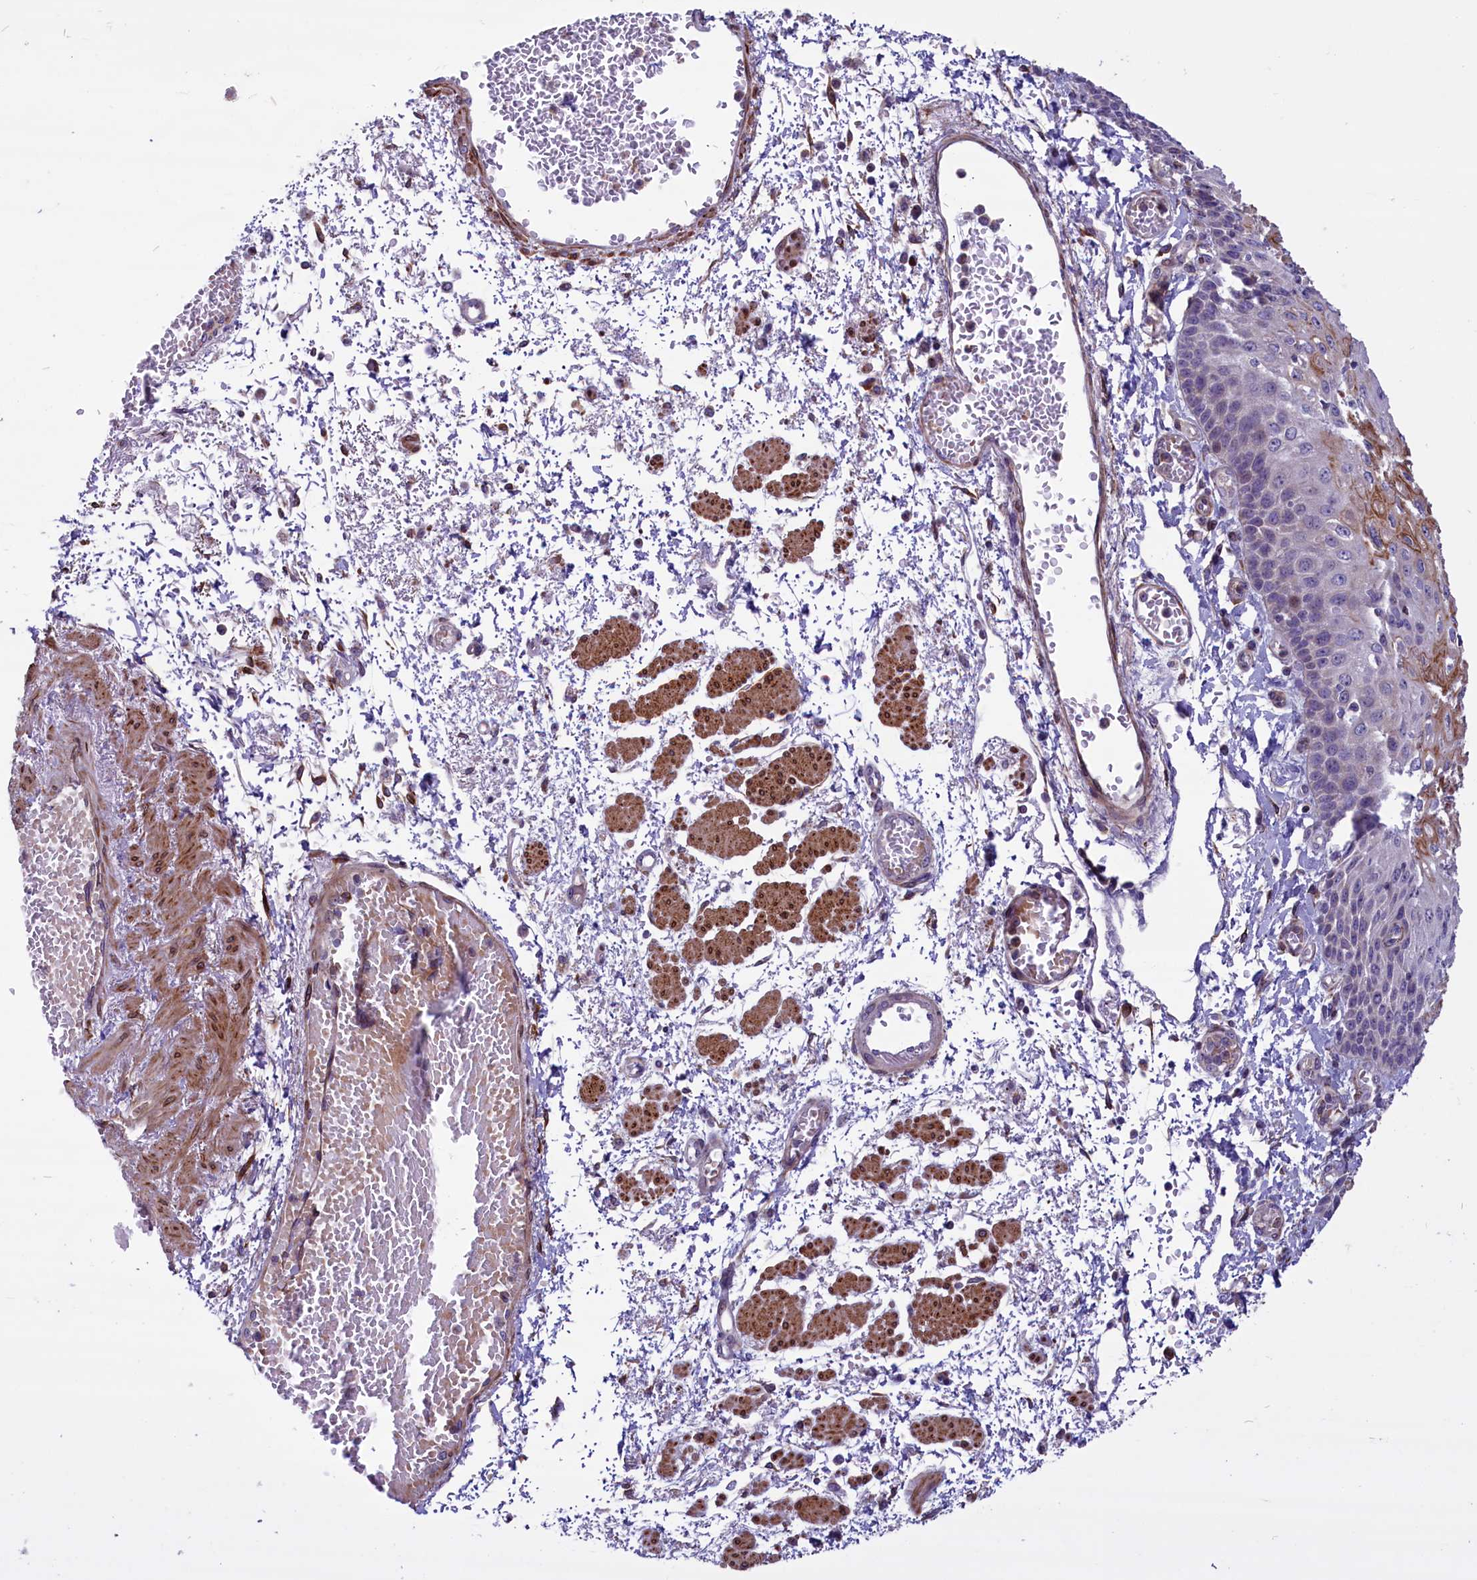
{"staining": {"intensity": "moderate", "quantity": "25%-75%", "location": "cytoplasmic/membranous"}, "tissue": "esophagus", "cell_type": "Squamous epithelial cells", "image_type": "normal", "snomed": [{"axis": "morphology", "description": "Normal tissue, NOS"}, {"axis": "topography", "description": "Esophagus"}], "caption": "Normal esophagus exhibits moderate cytoplasmic/membranous expression in approximately 25%-75% of squamous epithelial cells Using DAB (3,3'-diaminobenzidine) (brown) and hematoxylin (blue) stains, captured at high magnification using brightfield microscopy..", "gene": "MIEF2", "patient": {"sex": "male", "age": 81}}